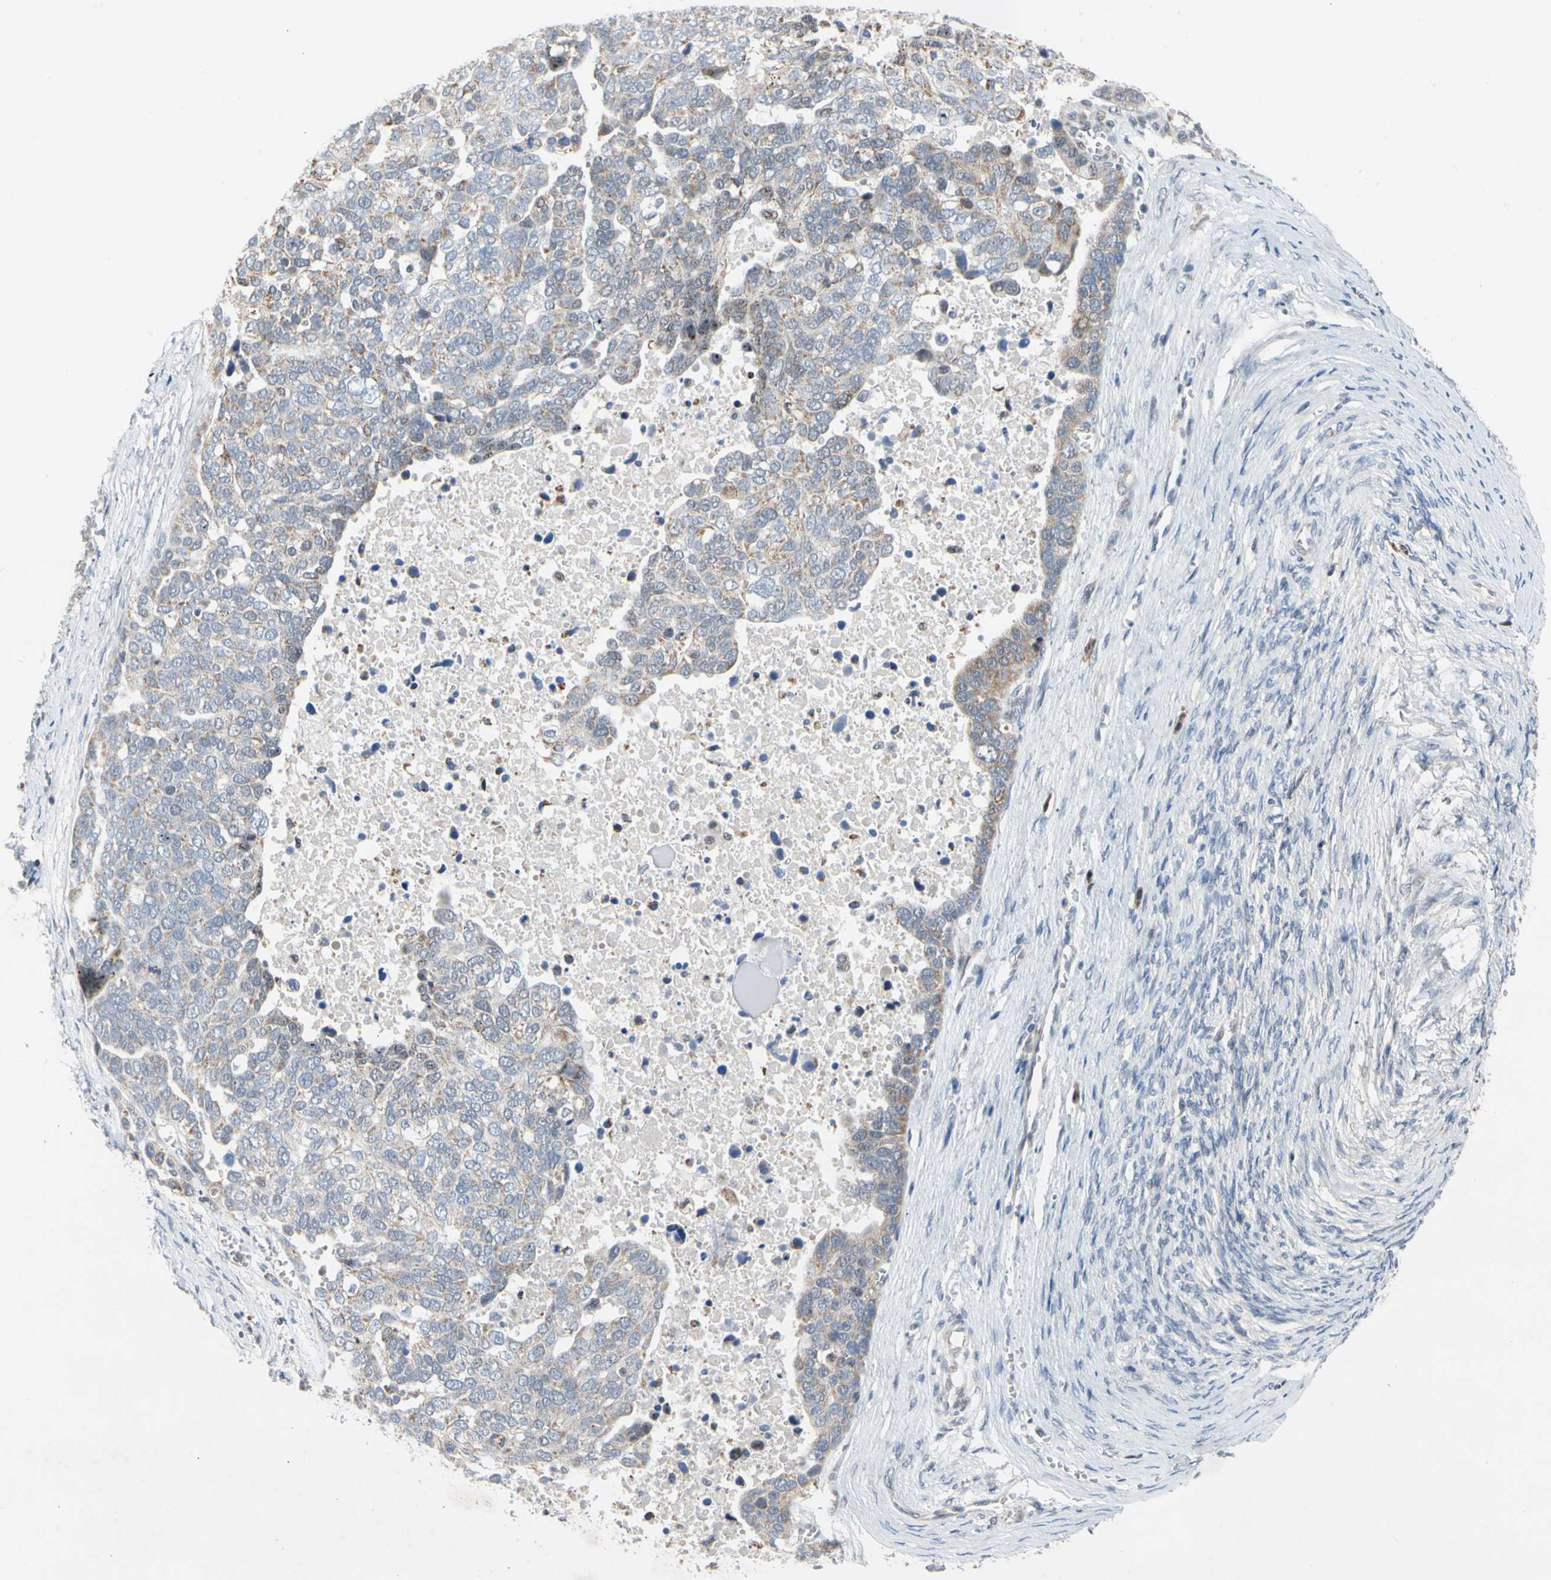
{"staining": {"intensity": "weak", "quantity": ">75%", "location": "cytoplasmic/membranous"}, "tissue": "ovarian cancer", "cell_type": "Tumor cells", "image_type": "cancer", "snomed": [{"axis": "morphology", "description": "Cystadenocarcinoma, serous, NOS"}, {"axis": "topography", "description": "Ovary"}], "caption": "Serous cystadenocarcinoma (ovarian) stained with immunohistochemistry demonstrates weak cytoplasmic/membranous positivity in approximately >75% of tumor cells.", "gene": "MARK1", "patient": {"sex": "female", "age": 44}}